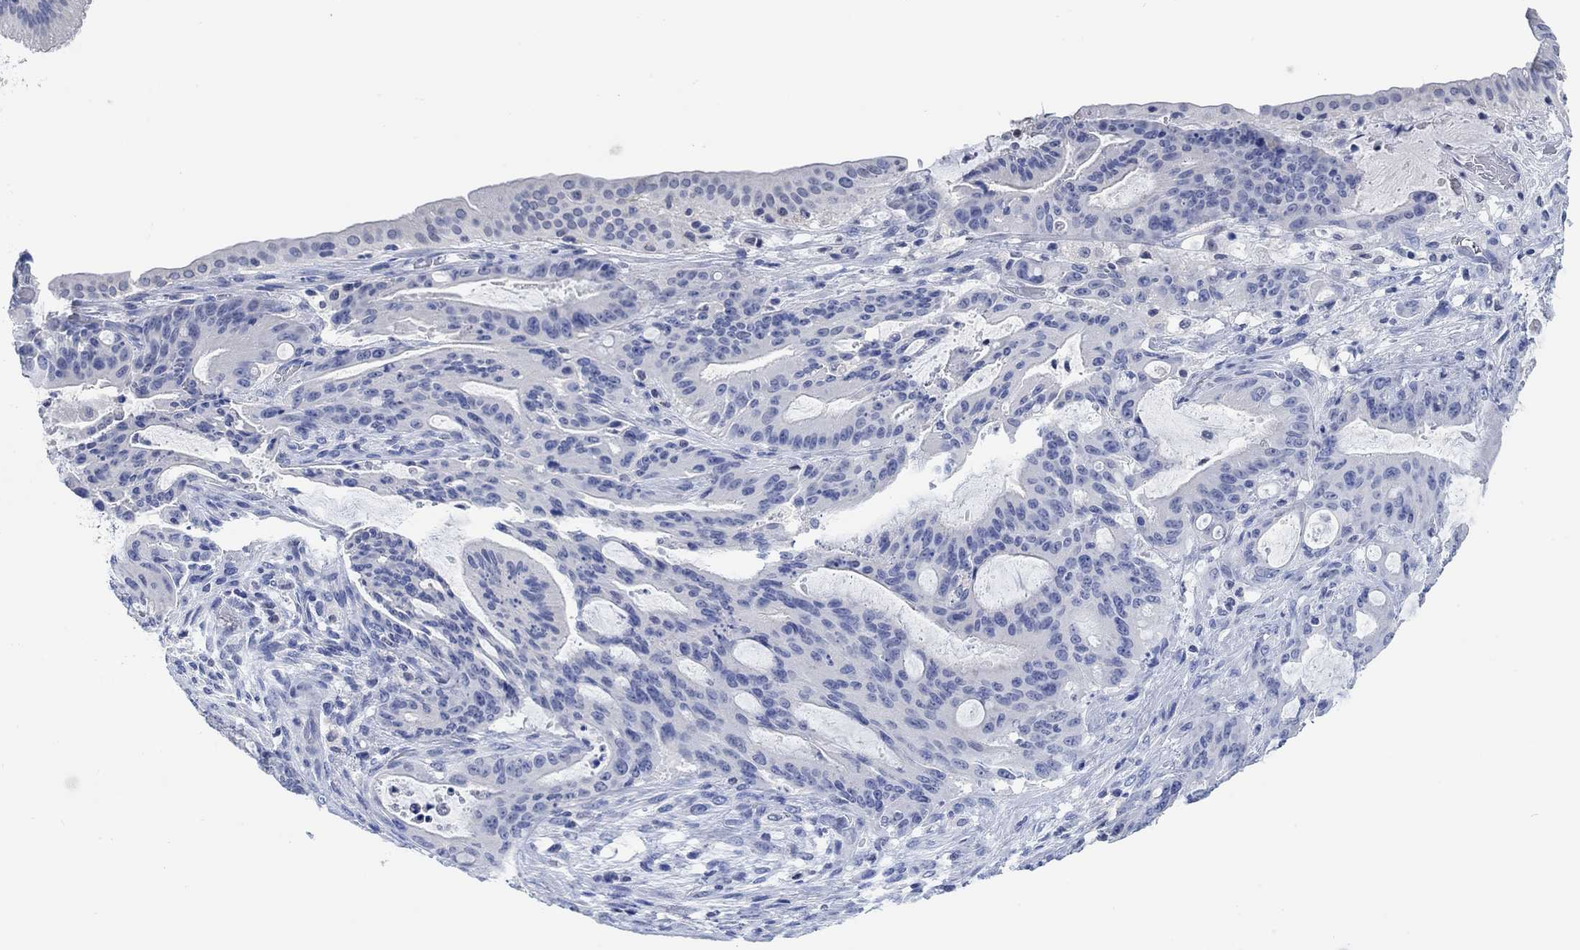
{"staining": {"intensity": "negative", "quantity": "none", "location": "none"}, "tissue": "liver cancer", "cell_type": "Tumor cells", "image_type": "cancer", "snomed": [{"axis": "morphology", "description": "Cholangiocarcinoma"}, {"axis": "topography", "description": "Liver"}], "caption": "The micrograph exhibits no staining of tumor cells in liver cancer. (Immunohistochemistry, brightfield microscopy, high magnification).", "gene": "PPP1R17", "patient": {"sex": "female", "age": 73}}